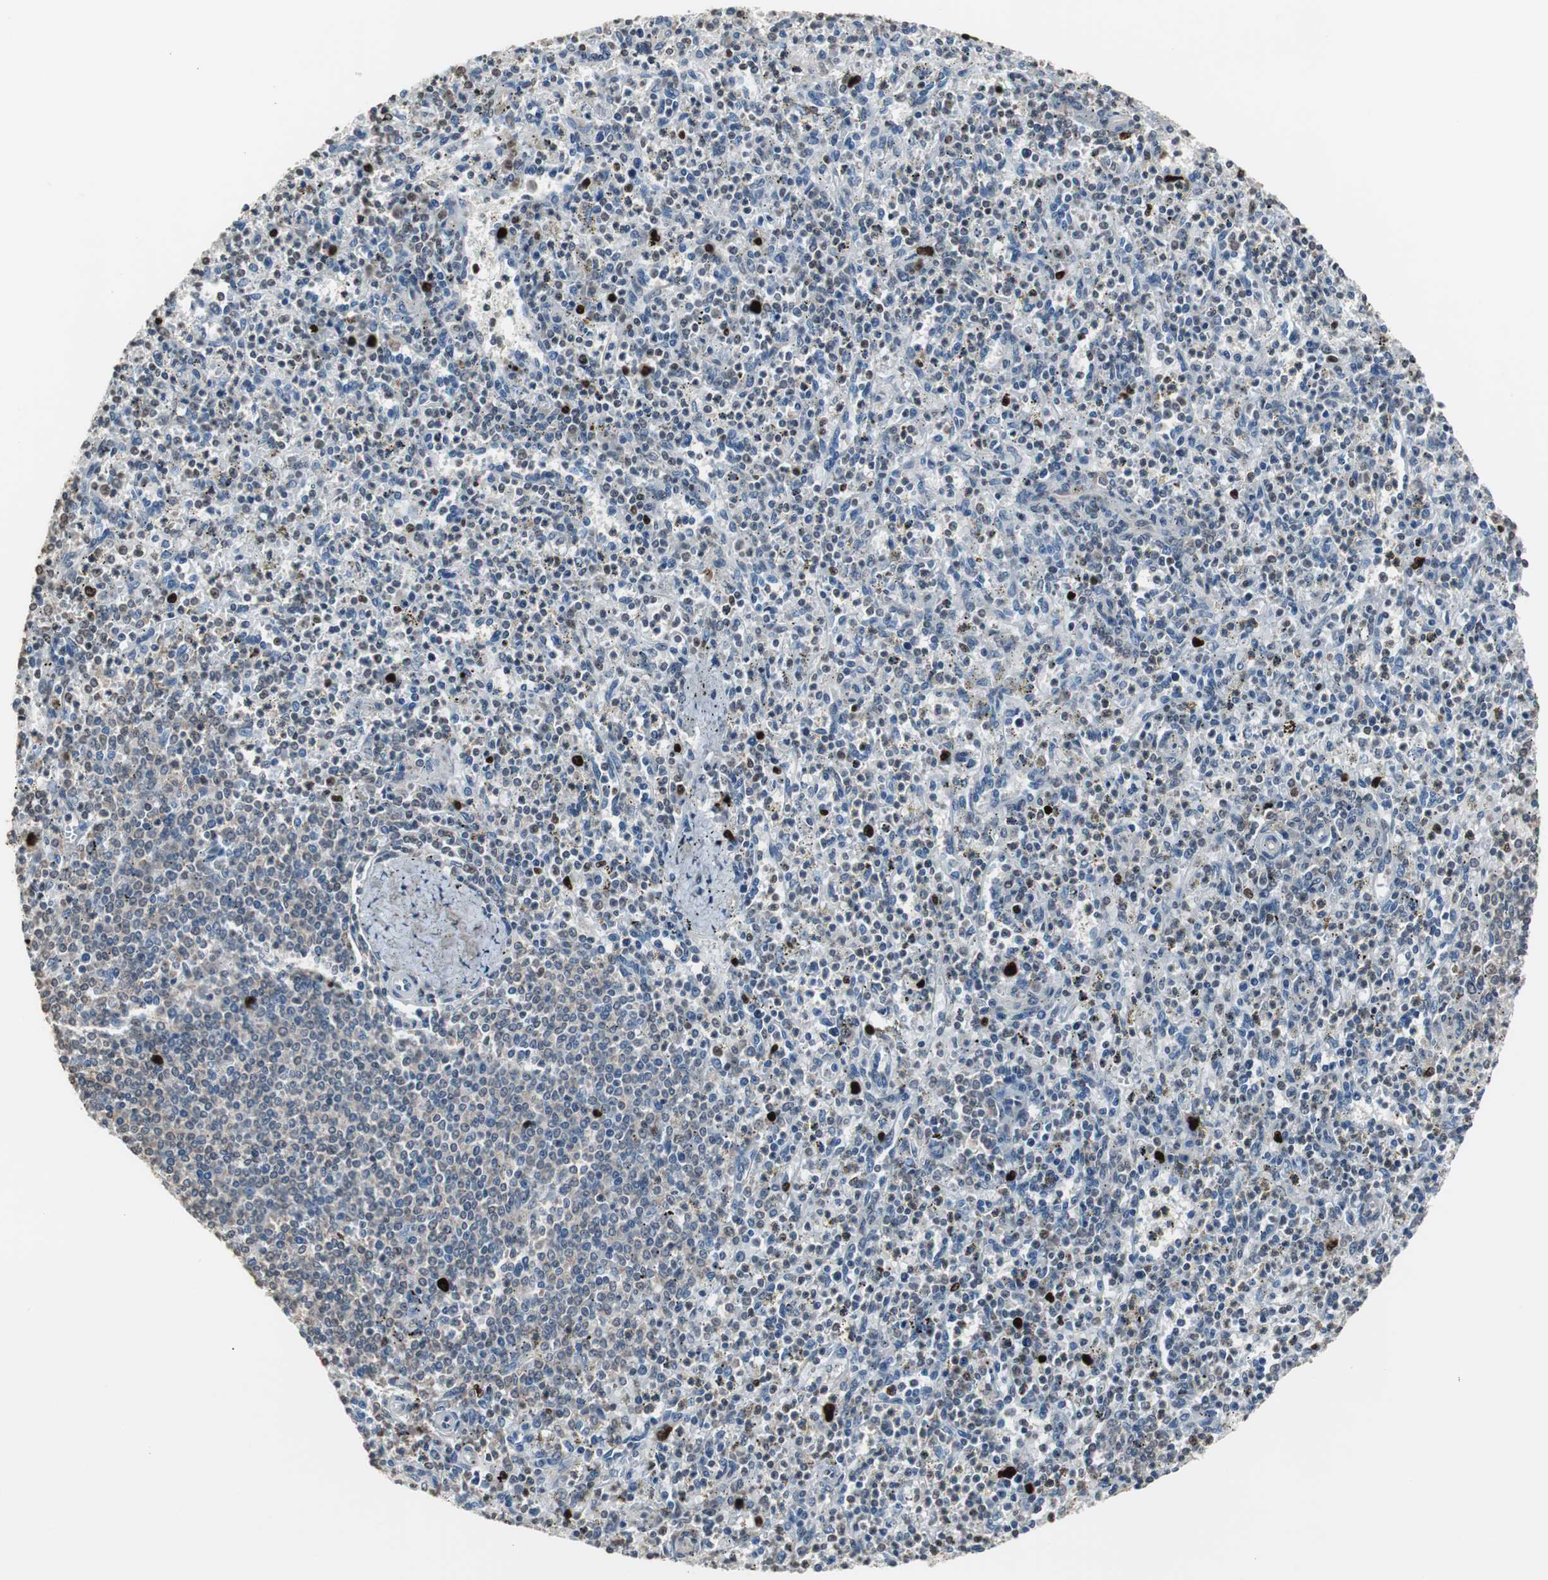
{"staining": {"intensity": "strong", "quantity": "<25%", "location": "nuclear"}, "tissue": "spleen", "cell_type": "Cells in red pulp", "image_type": "normal", "snomed": [{"axis": "morphology", "description": "Normal tissue, NOS"}, {"axis": "topography", "description": "Spleen"}], "caption": "Normal spleen exhibits strong nuclear staining in approximately <25% of cells in red pulp.", "gene": "TOP2A", "patient": {"sex": "male", "age": 72}}